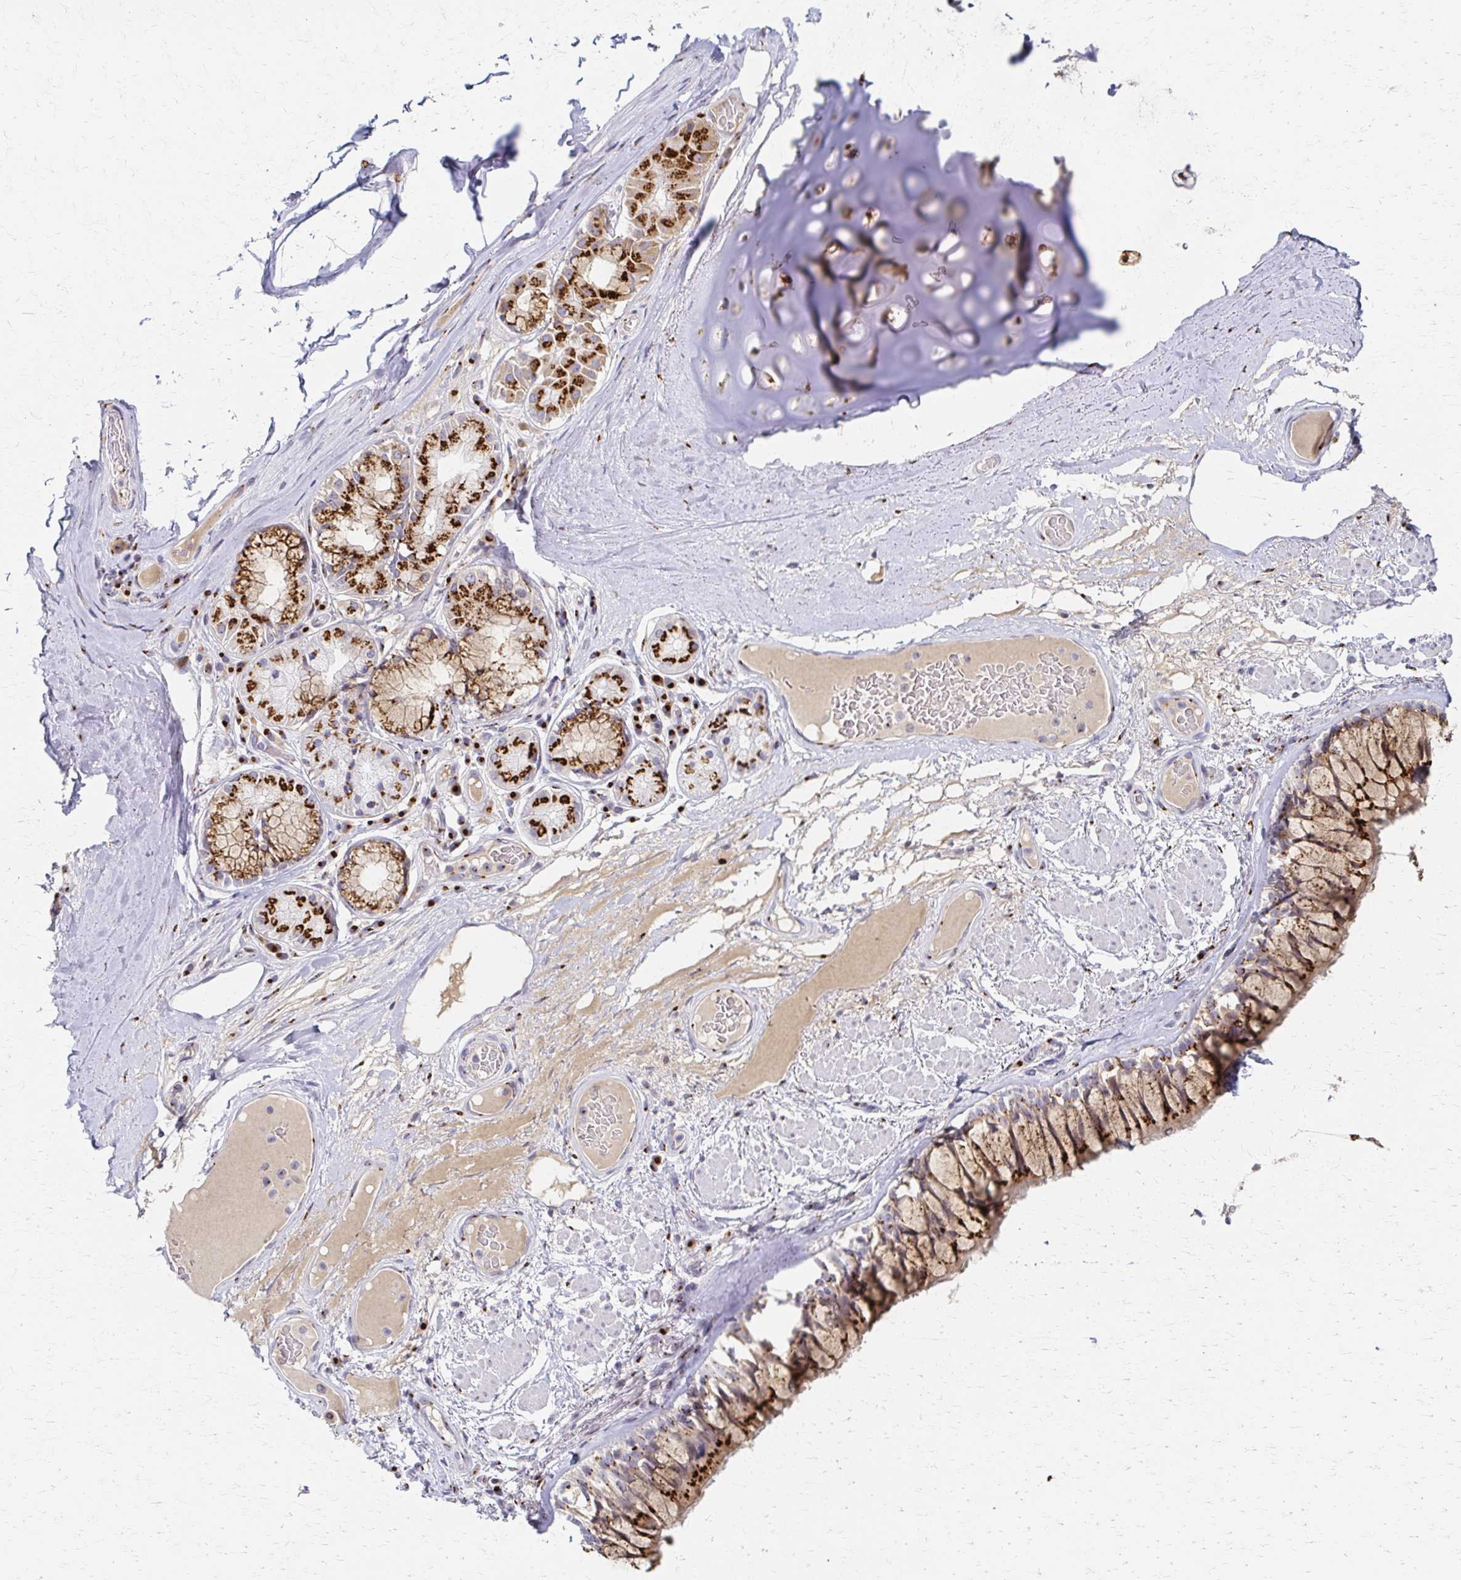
{"staining": {"intensity": "negative", "quantity": "none", "location": "none"}, "tissue": "adipose tissue", "cell_type": "Adipocytes", "image_type": "normal", "snomed": [{"axis": "morphology", "description": "Normal tissue, NOS"}, {"axis": "topography", "description": "Cartilage tissue"}, {"axis": "topography", "description": "Bronchus"}], "caption": "This is an IHC photomicrograph of unremarkable human adipose tissue. There is no positivity in adipocytes.", "gene": "ENSG00000254692", "patient": {"sex": "male", "age": 64}}